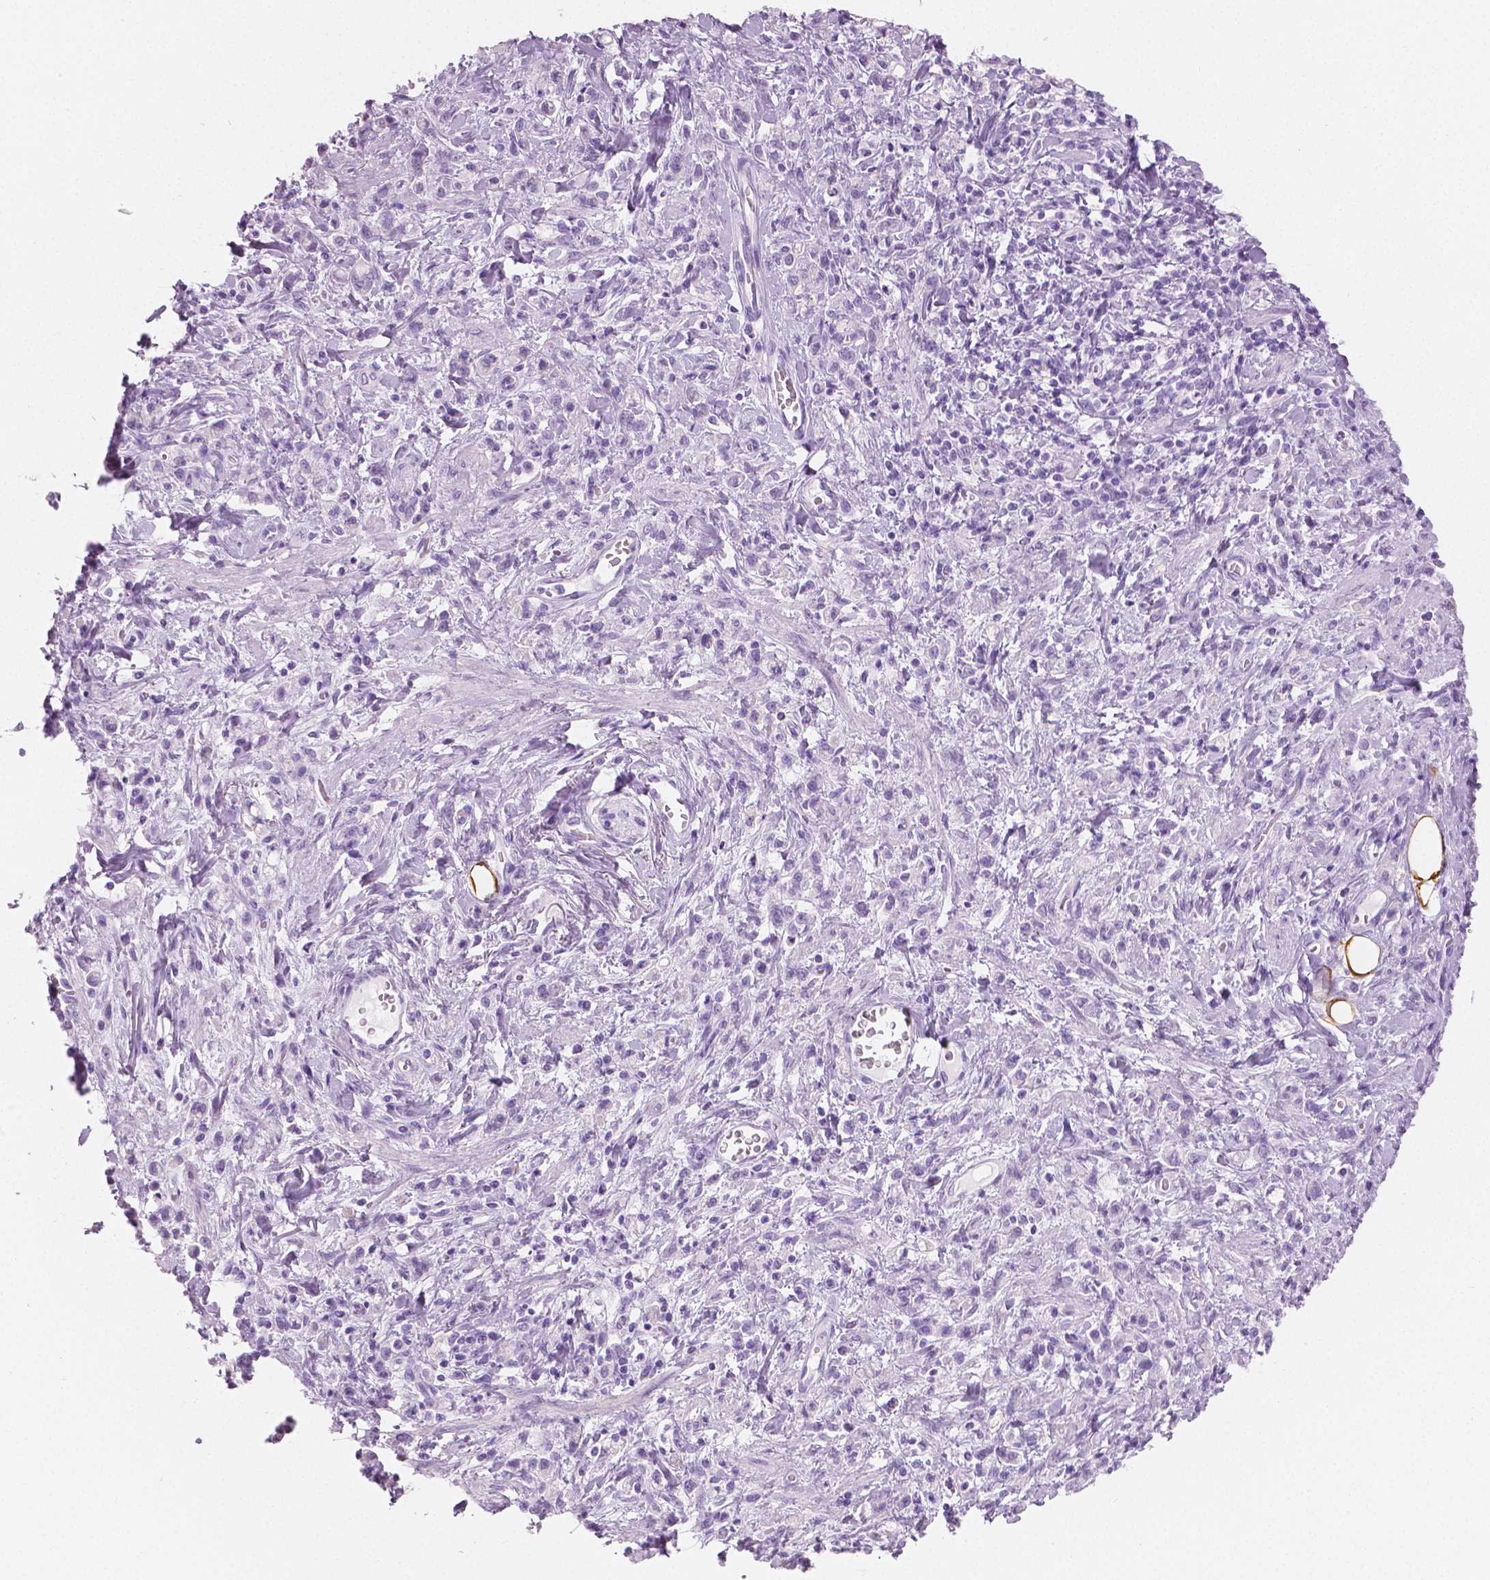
{"staining": {"intensity": "negative", "quantity": "none", "location": "none"}, "tissue": "stomach cancer", "cell_type": "Tumor cells", "image_type": "cancer", "snomed": [{"axis": "morphology", "description": "Adenocarcinoma, NOS"}, {"axis": "topography", "description": "Stomach"}], "caption": "Stomach adenocarcinoma was stained to show a protein in brown. There is no significant positivity in tumor cells. (DAB (3,3'-diaminobenzidine) IHC, high magnification).", "gene": "PLIN4", "patient": {"sex": "male", "age": 77}}